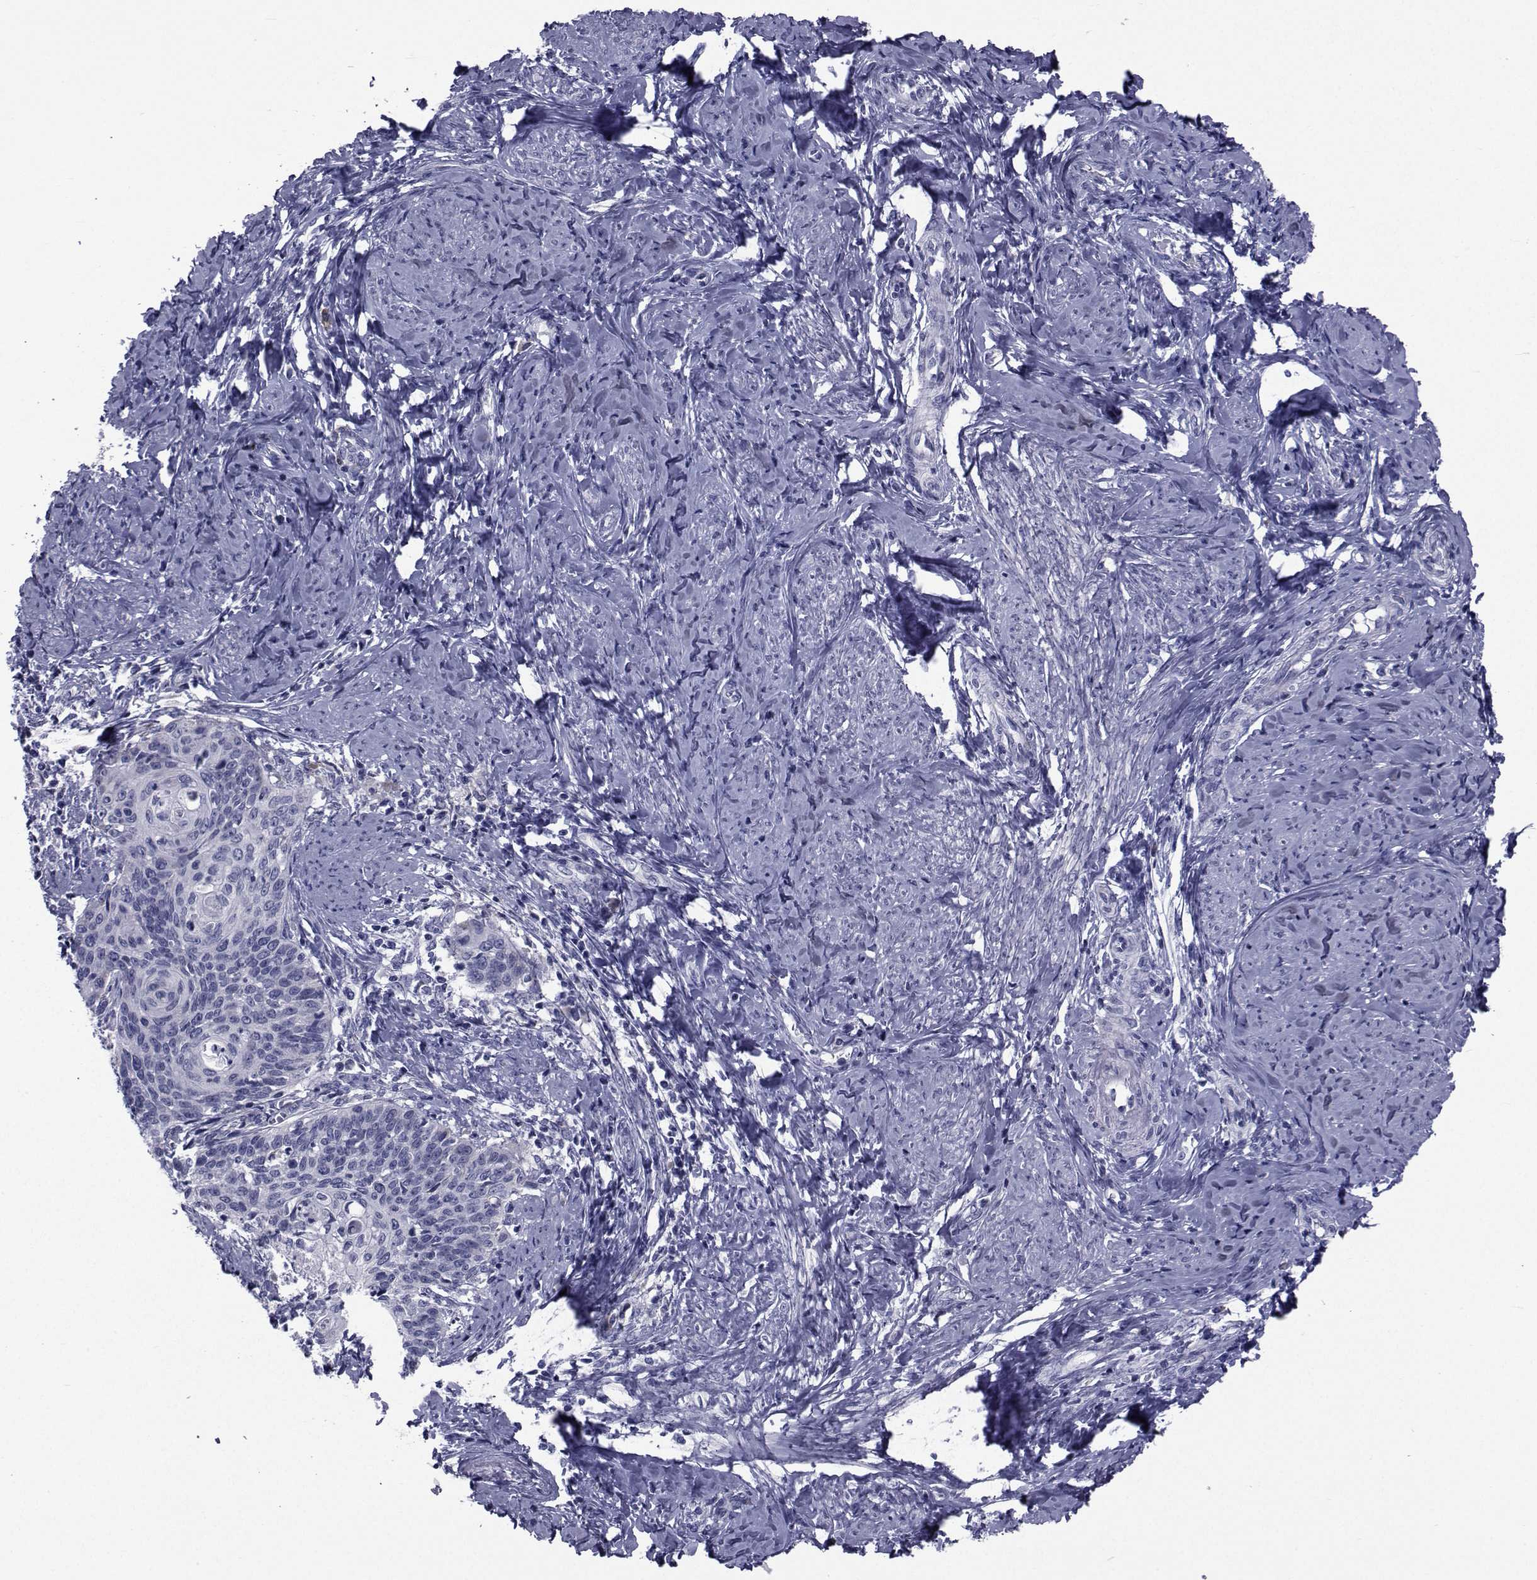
{"staining": {"intensity": "negative", "quantity": "none", "location": "none"}, "tissue": "cervical cancer", "cell_type": "Tumor cells", "image_type": "cancer", "snomed": [{"axis": "morphology", "description": "Normal tissue, NOS"}, {"axis": "morphology", "description": "Squamous cell carcinoma, NOS"}, {"axis": "topography", "description": "Cervix"}], "caption": "There is no significant staining in tumor cells of cervical cancer (squamous cell carcinoma). Nuclei are stained in blue.", "gene": "ROPN1", "patient": {"sex": "female", "age": 39}}